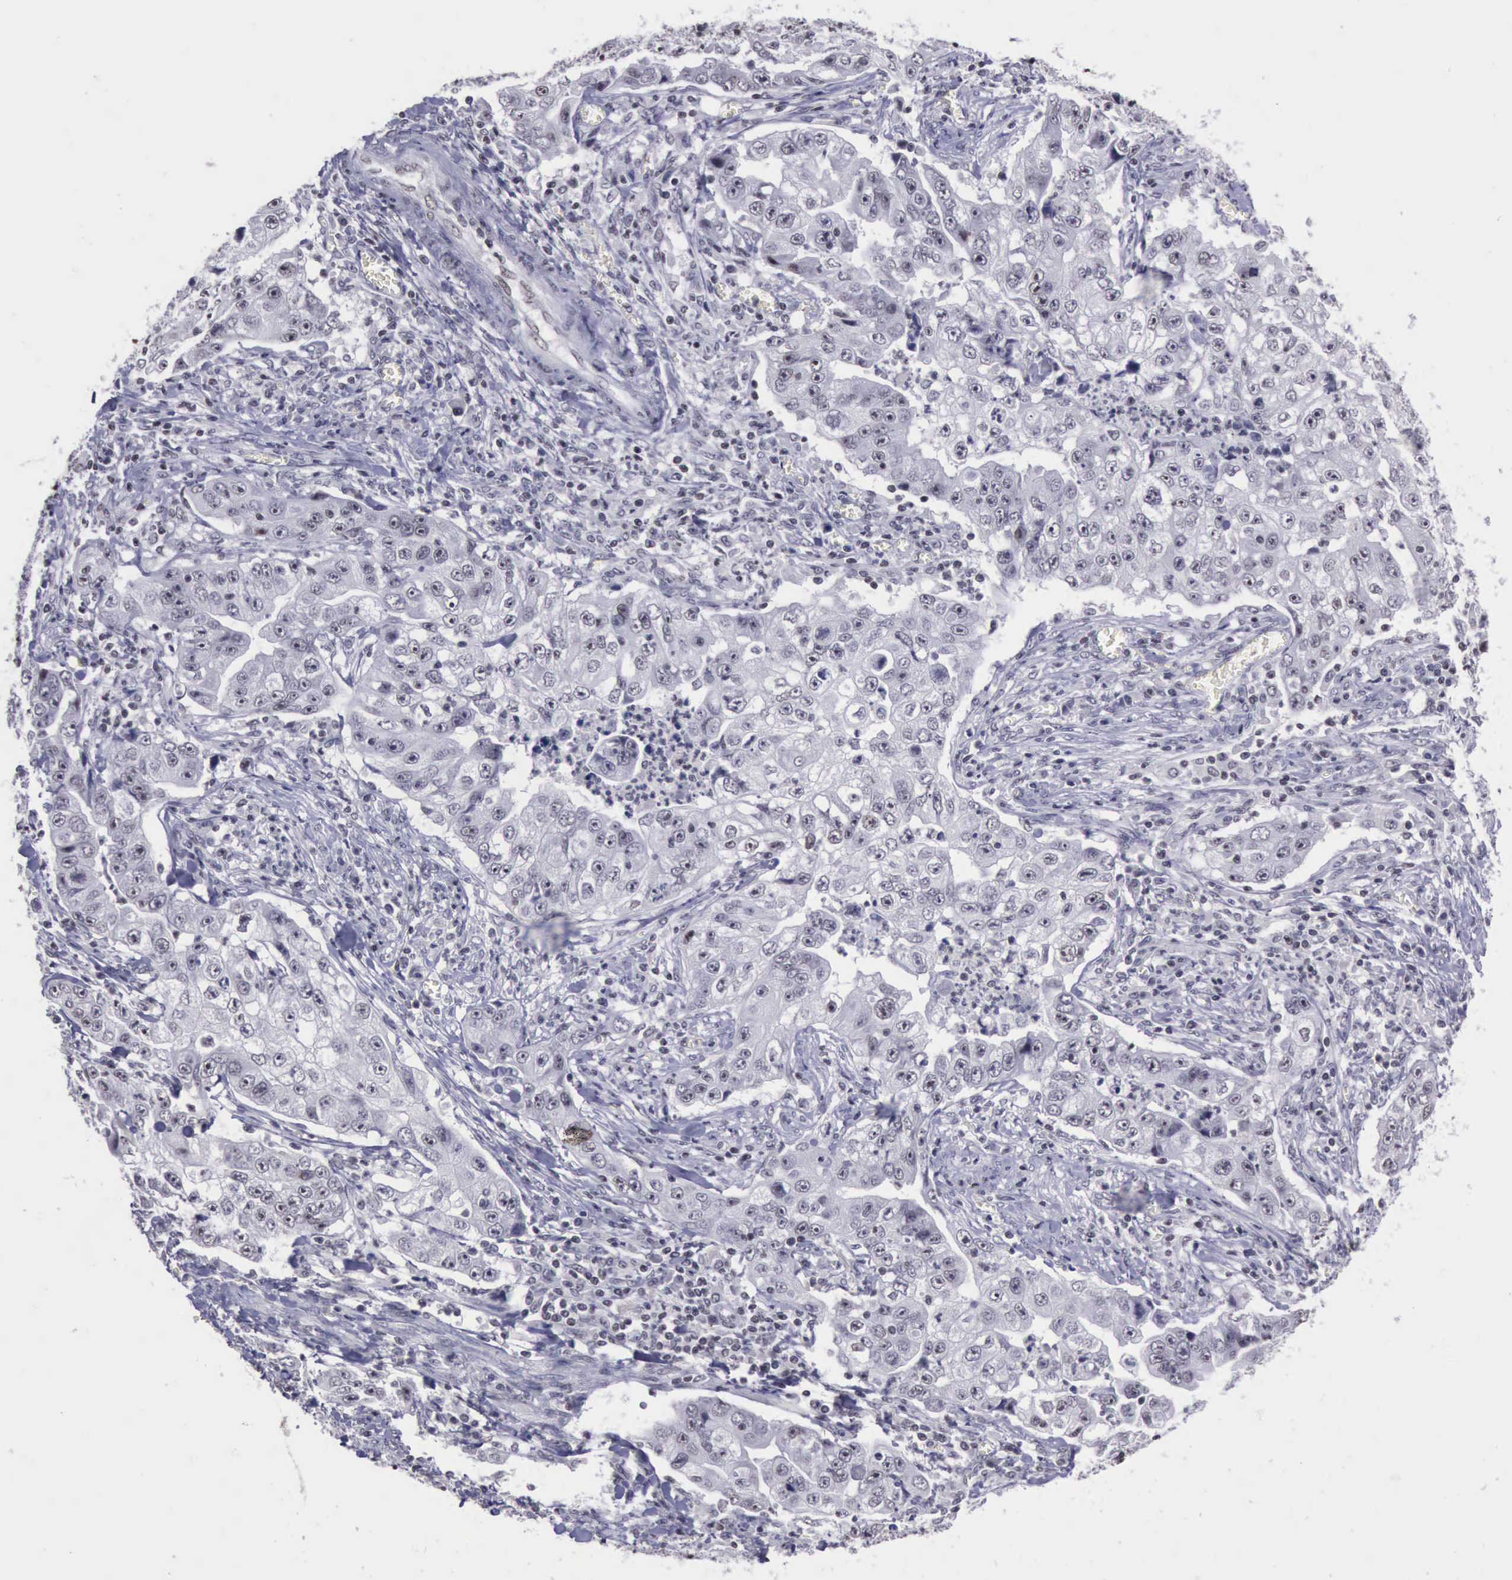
{"staining": {"intensity": "moderate", "quantity": "25%-75%", "location": "nuclear"}, "tissue": "lung cancer", "cell_type": "Tumor cells", "image_type": "cancer", "snomed": [{"axis": "morphology", "description": "Squamous cell carcinoma, NOS"}, {"axis": "topography", "description": "Lung"}], "caption": "Squamous cell carcinoma (lung) stained with a brown dye exhibits moderate nuclear positive staining in approximately 25%-75% of tumor cells.", "gene": "YY1", "patient": {"sex": "male", "age": 64}}